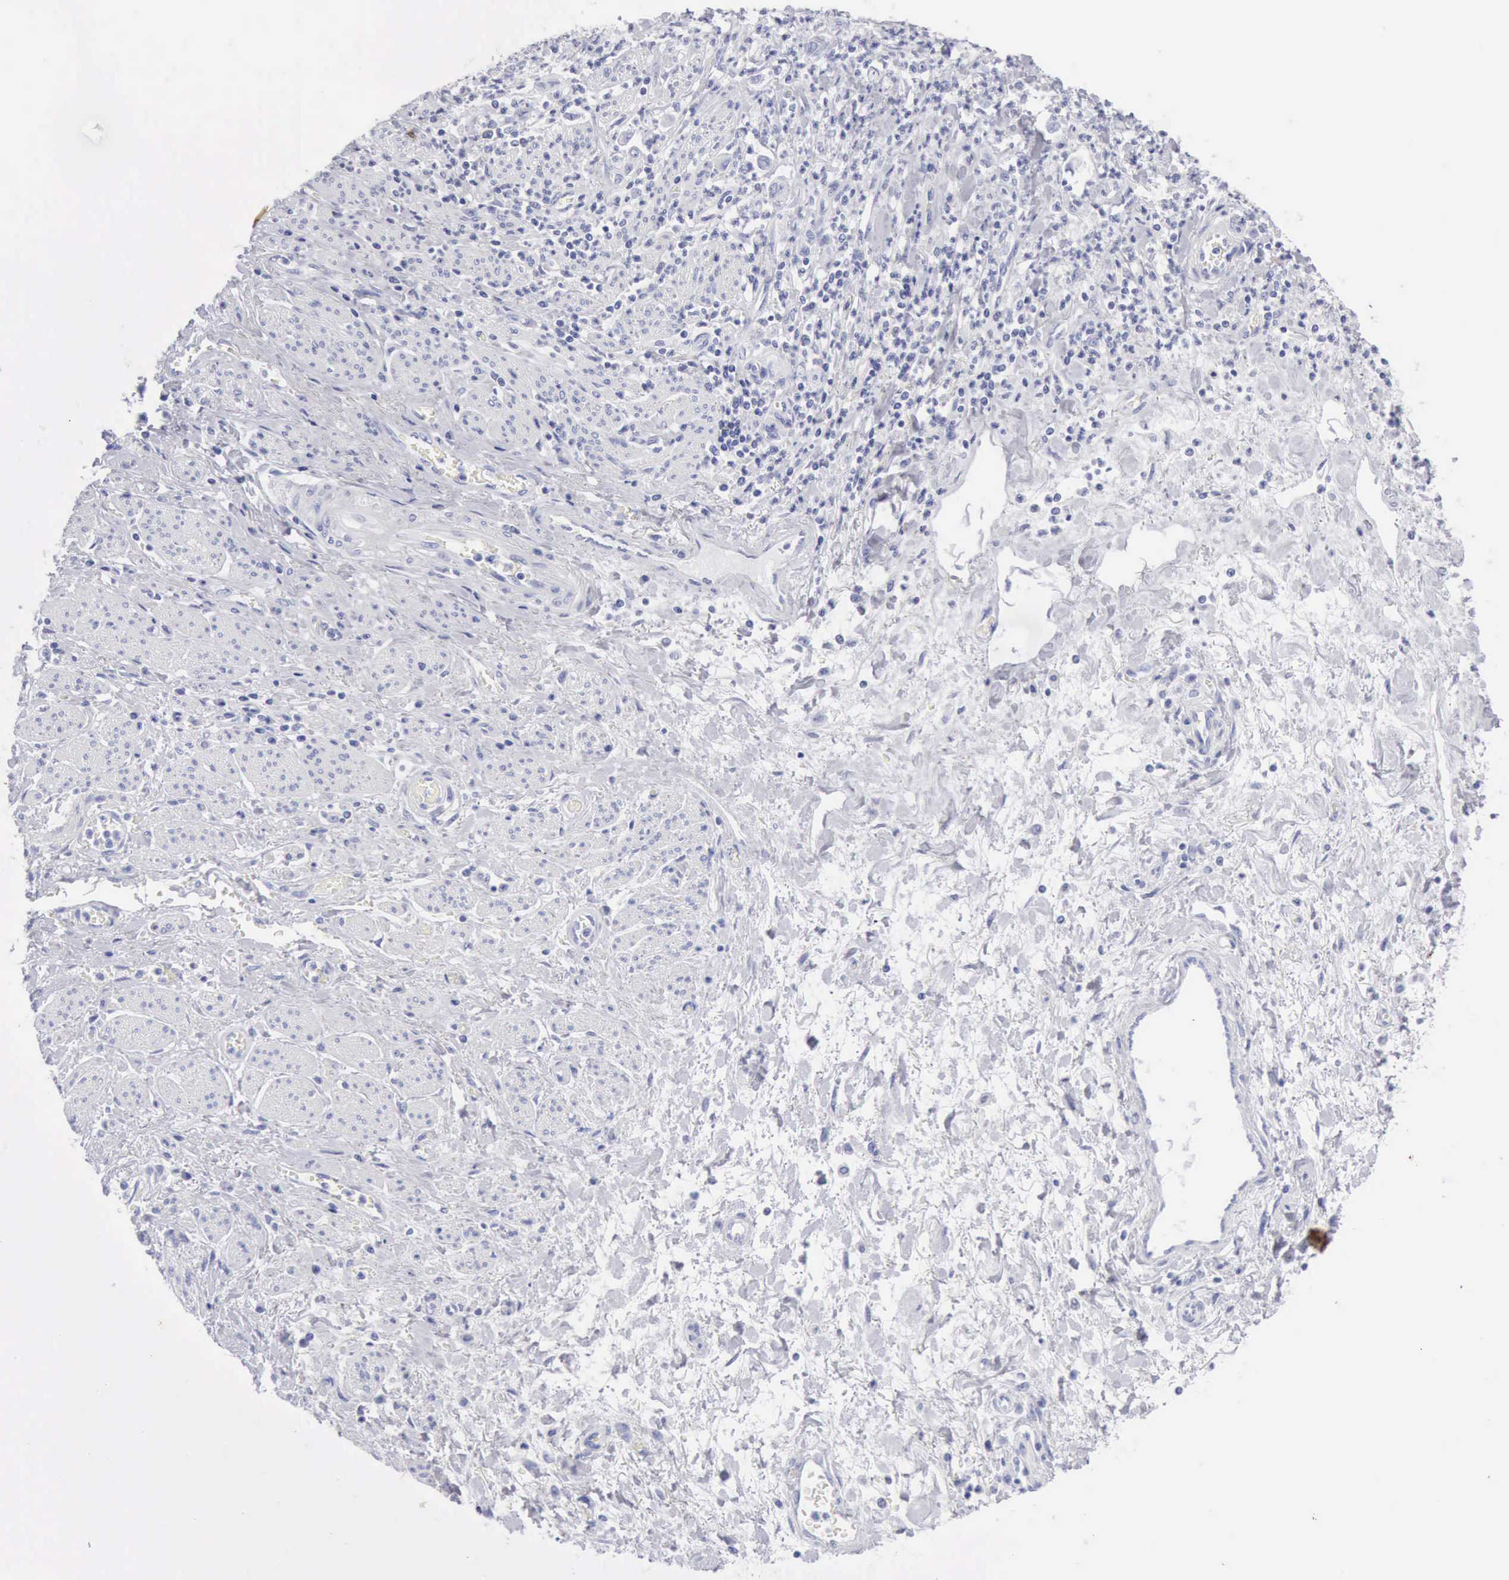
{"staining": {"intensity": "negative", "quantity": "none", "location": "none"}, "tissue": "stomach cancer", "cell_type": "Tumor cells", "image_type": "cancer", "snomed": [{"axis": "morphology", "description": "Adenocarcinoma, NOS"}, {"axis": "topography", "description": "Stomach"}], "caption": "This is a photomicrograph of IHC staining of stomach cancer, which shows no positivity in tumor cells.", "gene": "KRT10", "patient": {"sex": "female", "age": 76}}